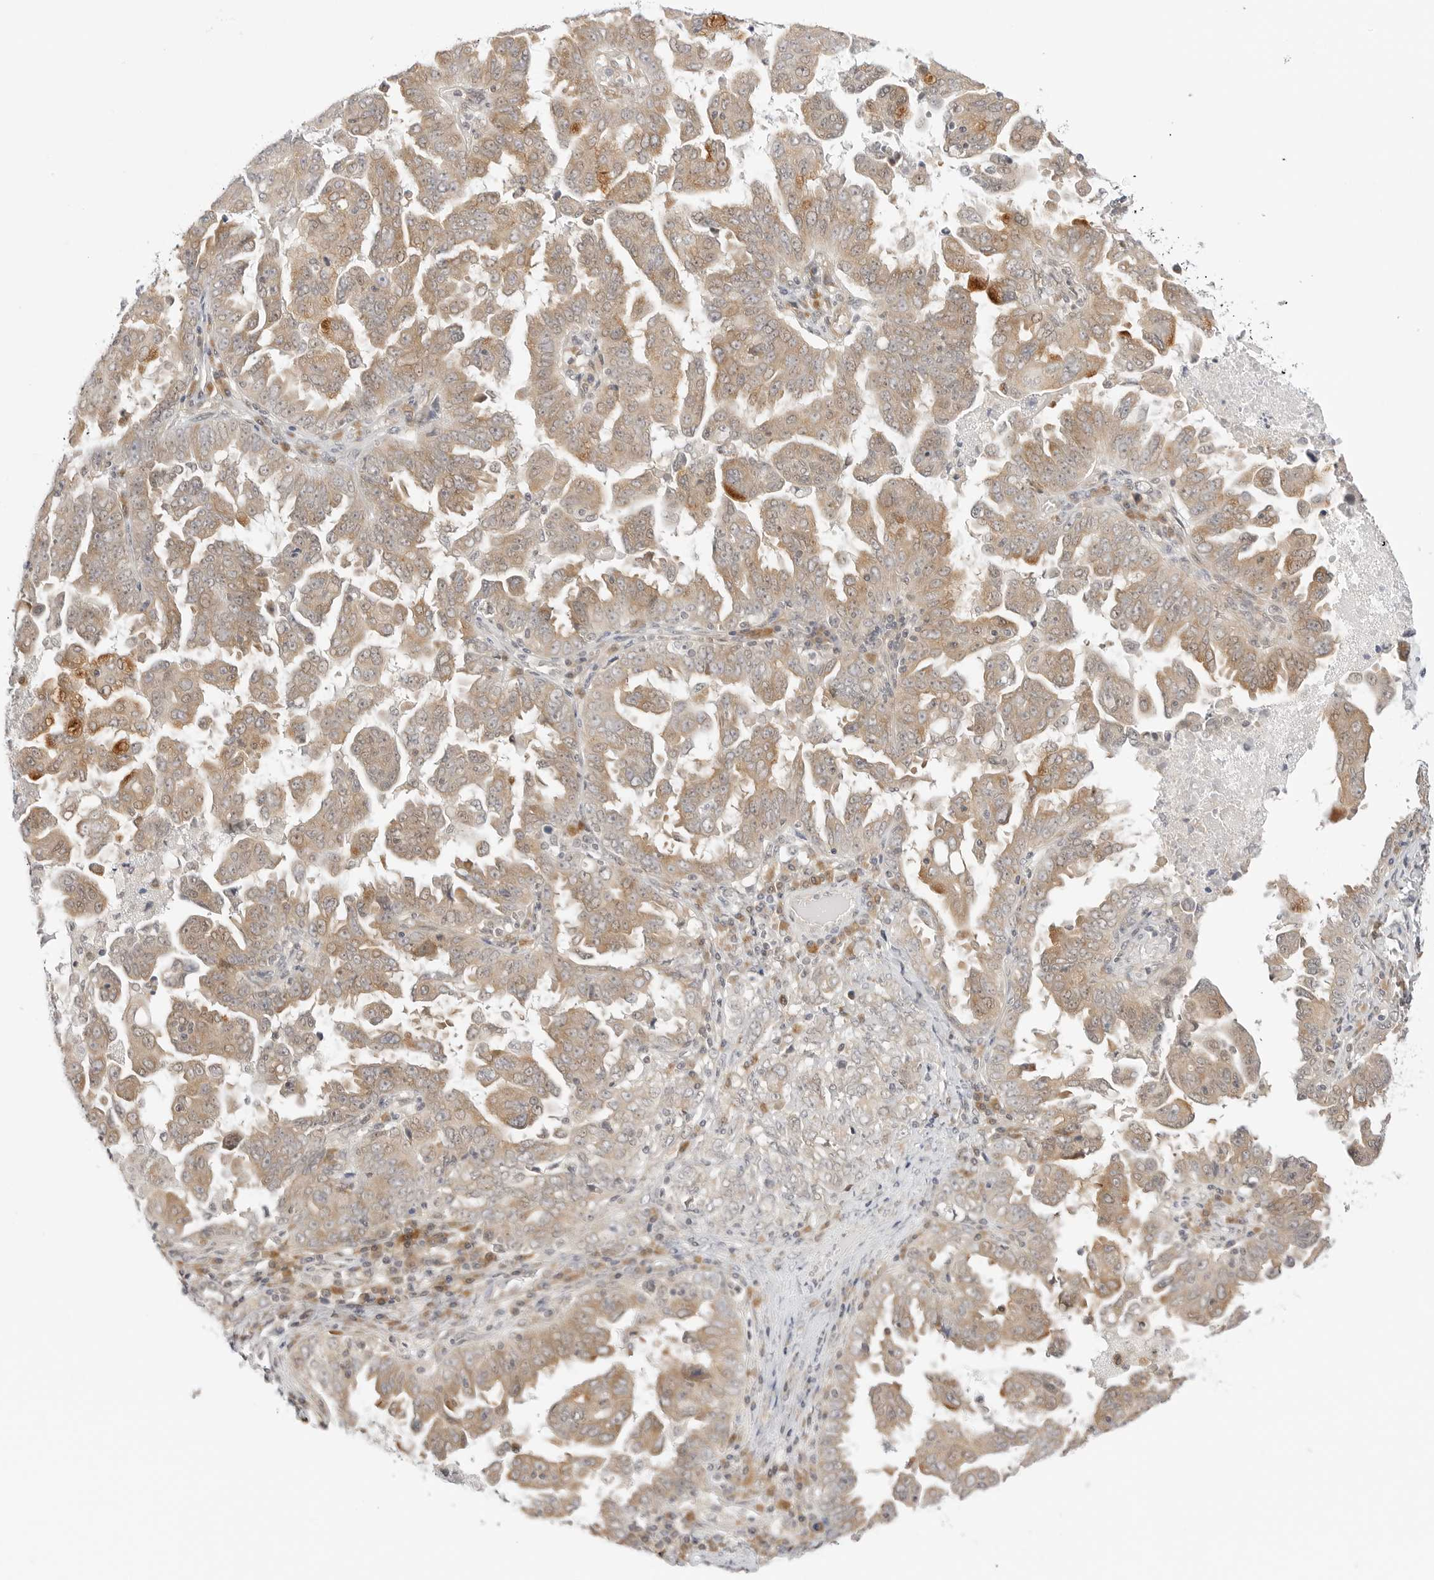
{"staining": {"intensity": "weak", "quantity": ">75%", "location": "cytoplasmic/membranous"}, "tissue": "ovarian cancer", "cell_type": "Tumor cells", "image_type": "cancer", "snomed": [{"axis": "morphology", "description": "Carcinoma, endometroid"}, {"axis": "topography", "description": "Ovary"}], "caption": "IHC (DAB (3,3'-diaminobenzidine)) staining of human ovarian cancer reveals weak cytoplasmic/membranous protein positivity in about >75% of tumor cells.", "gene": "TCP1", "patient": {"sex": "female", "age": 62}}